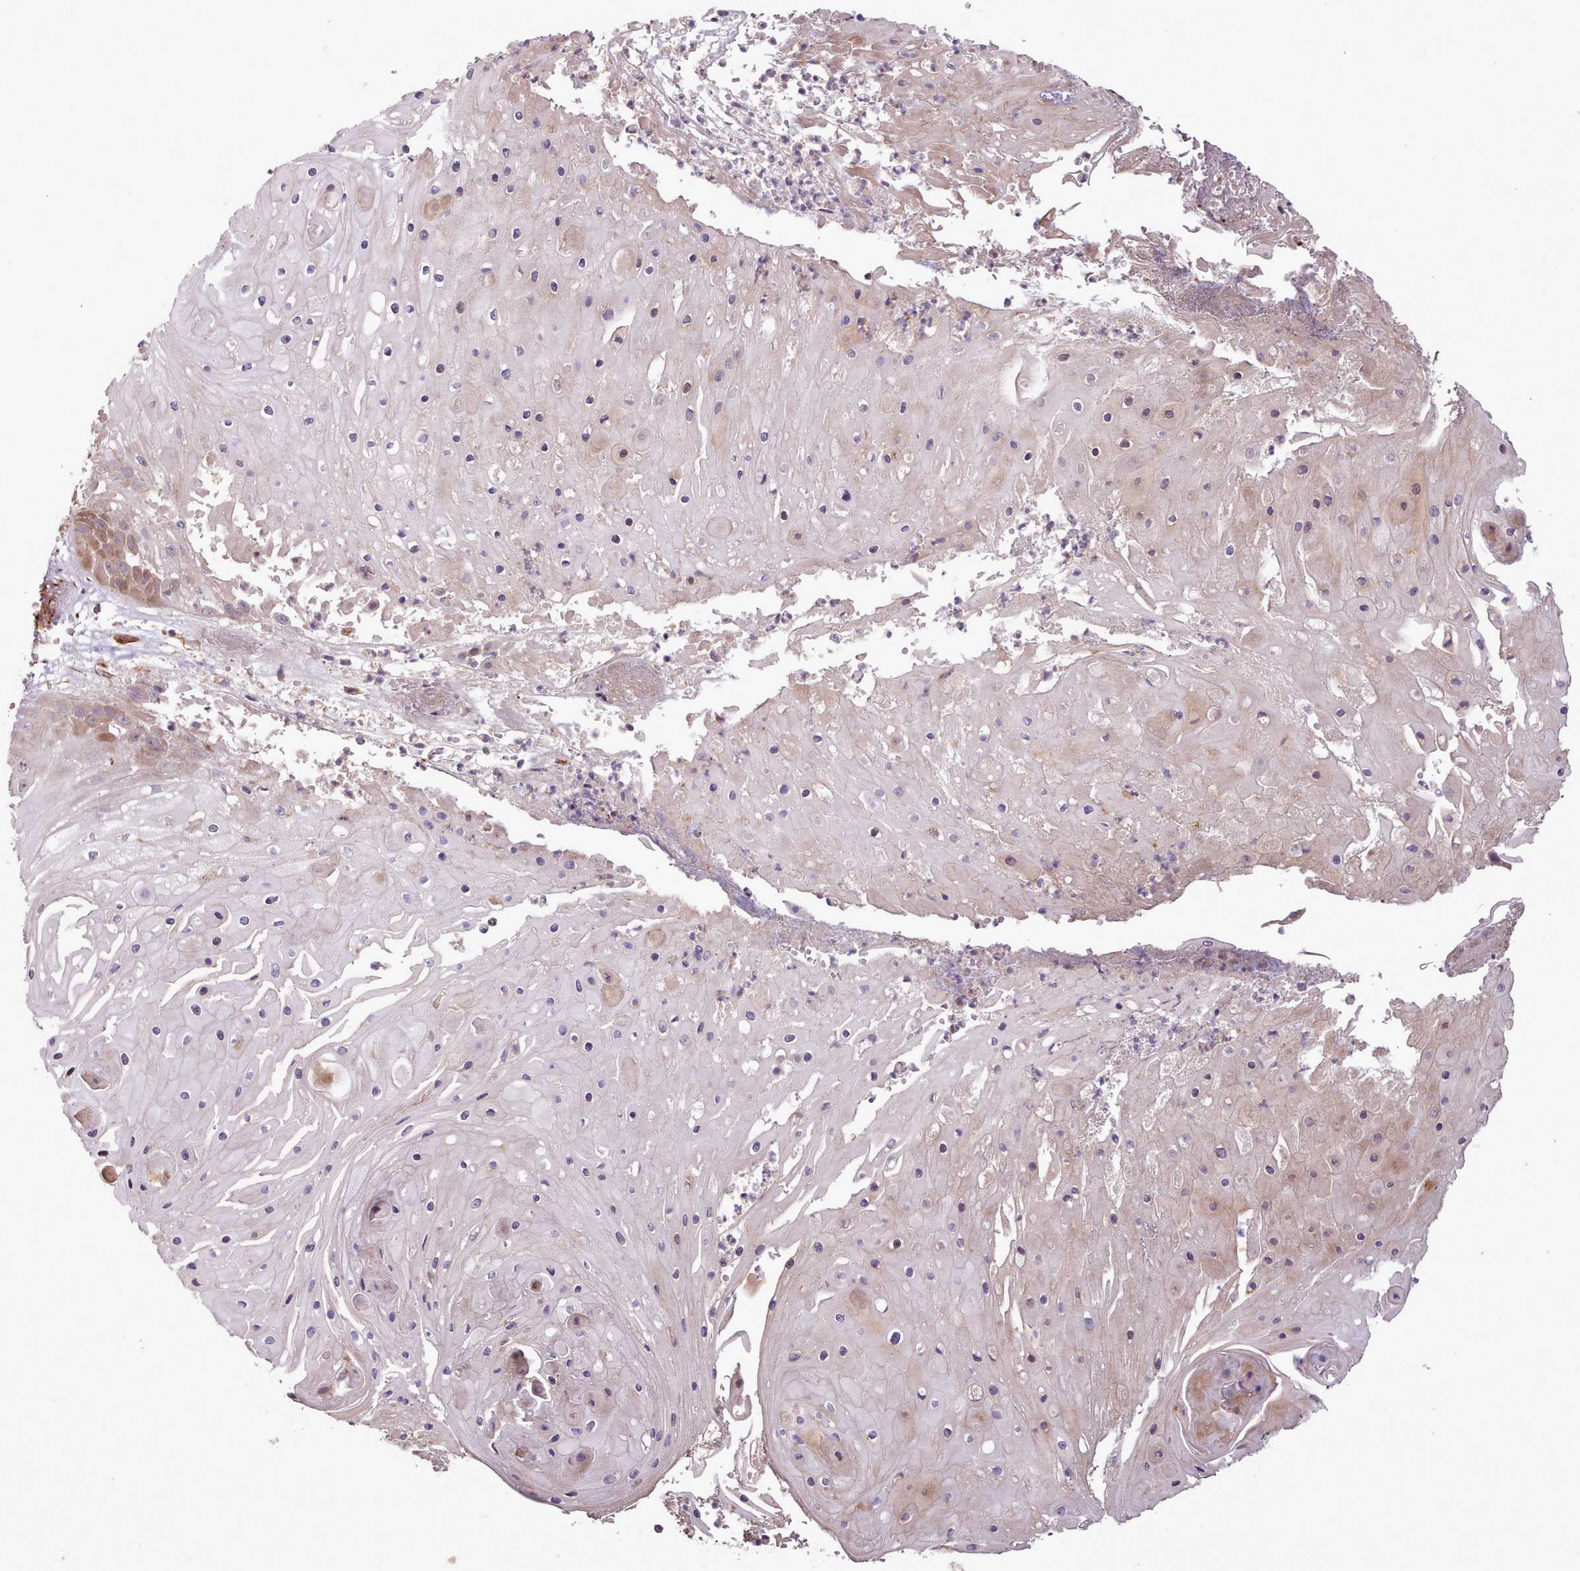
{"staining": {"intensity": "moderate", "quantity": "<25%", "location": "cytoplasmic/membranous"}, "tissue": "skin cancer", "cell_type": "Tumor cells", "image_type": "cancer", "snomed": [{"axis": "morphology", "description": "Squamous cell carcinoma, NOS"}, {"axis": "topography", "description": "Skin"}], "caption": "Protein analysis of squamous cell carcinoma (skin) tissue demonstrates moderate cytoplasmic/membranous staining in approximately <25% of tumor cells.", "gene": "GBGT1", "patient": {"sex": "male", "age": 70}}